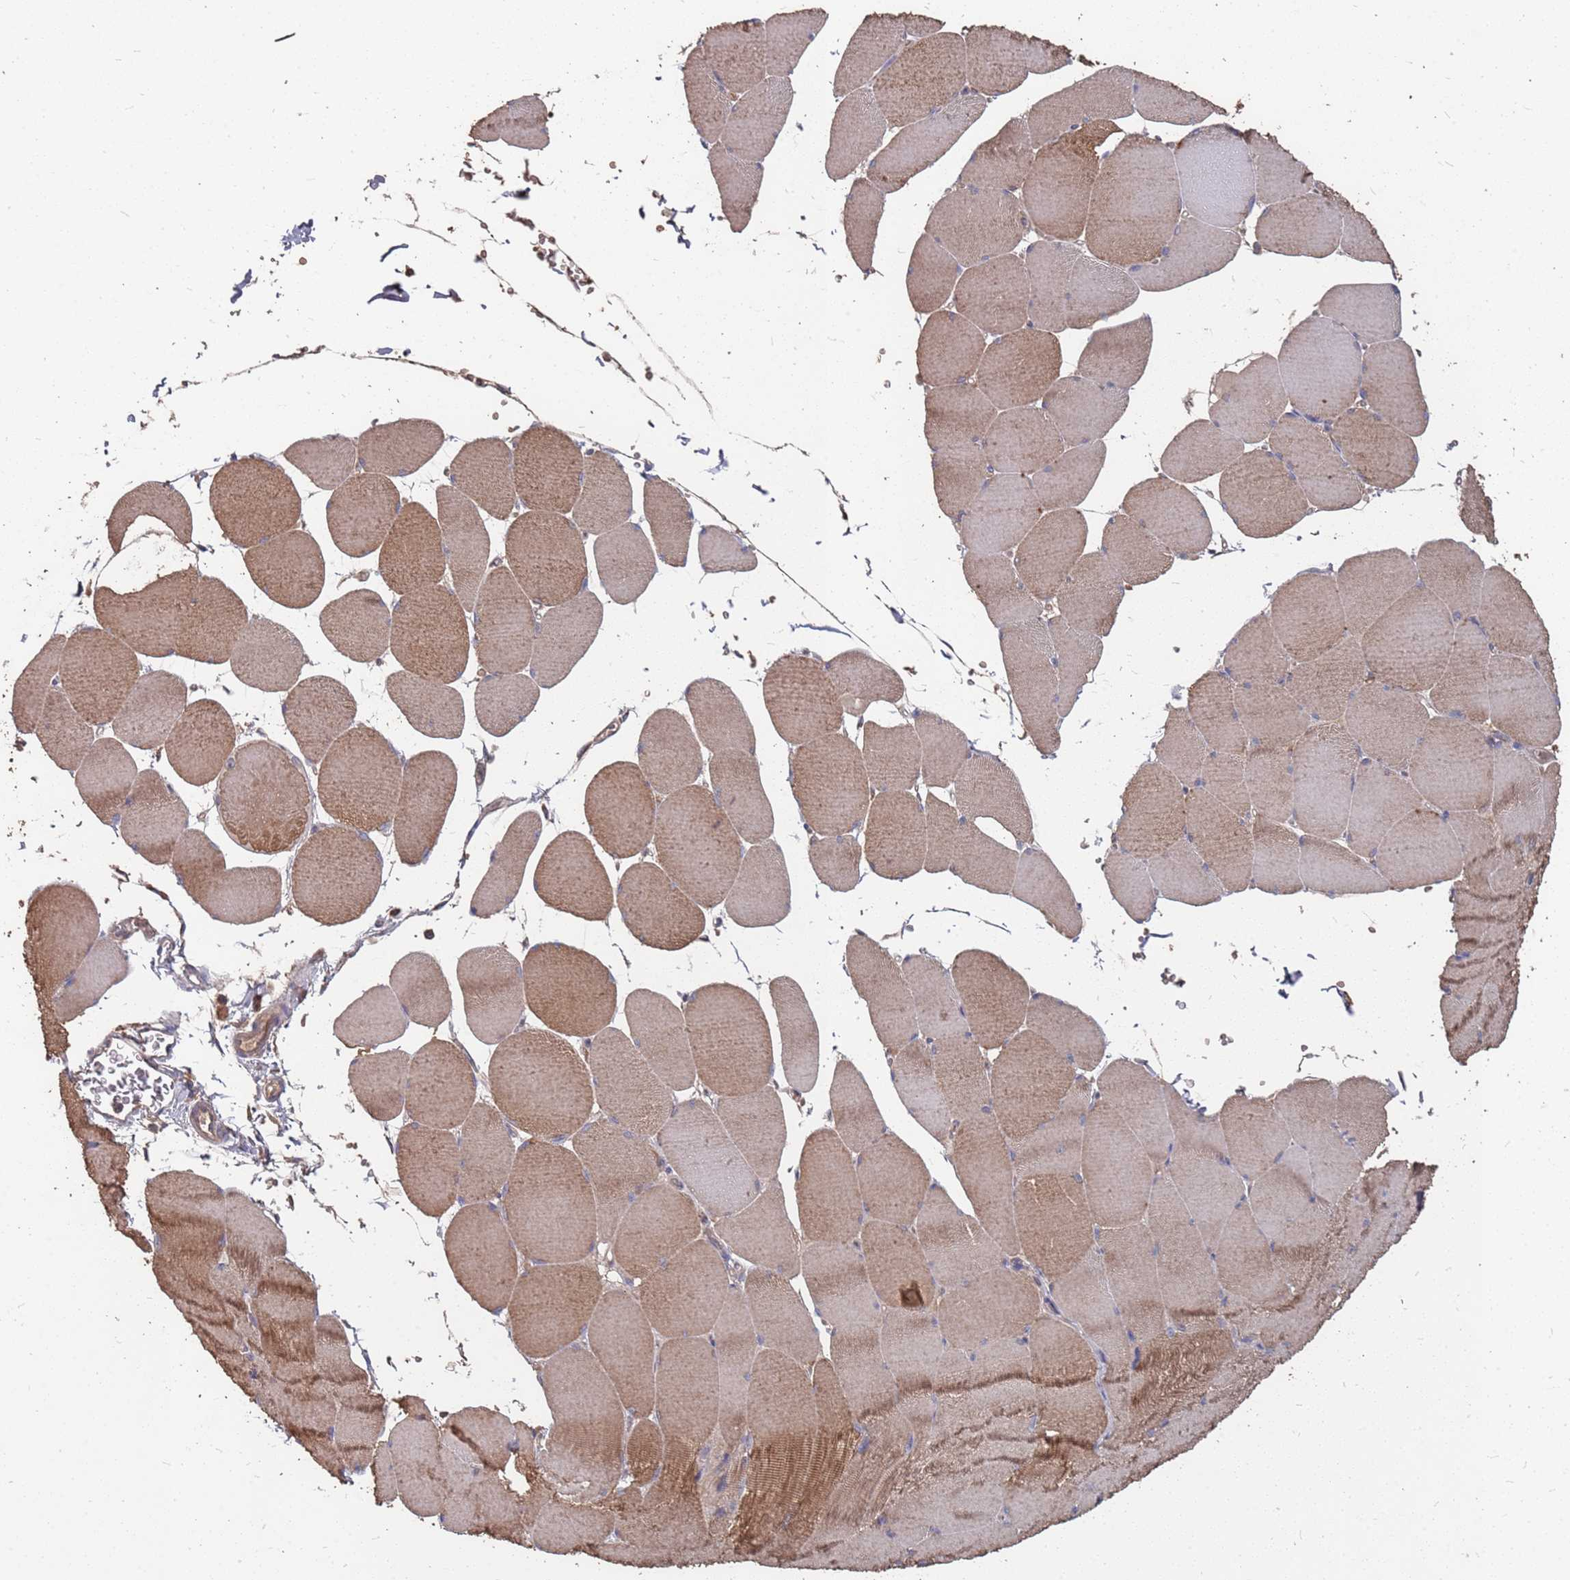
{"staining": {"intensity": "moderate", "quantity": "25%-75%", "location": "cytoplasmic/membranous"}, "tissue": "skeletal muscle", "cell_type": "Myocytes", "image_type": "normal", "snomed": [{"axis": "morphology", "description": "Normal tissue, NOS"}, {"axis": "topography", "description": "Skeletal muscle"}, {"axis": "topography", "description": "Head-Neck"}], "caption": "A micrograph showing moderate cytoplasmic/membranous staining in approximately 25%-75% of myocytes in benign skeletal muscle, as visualized by brown immunohistochemical staining.", "gene": "ATG5", "patient": {"sex": "male", "age": 66}}